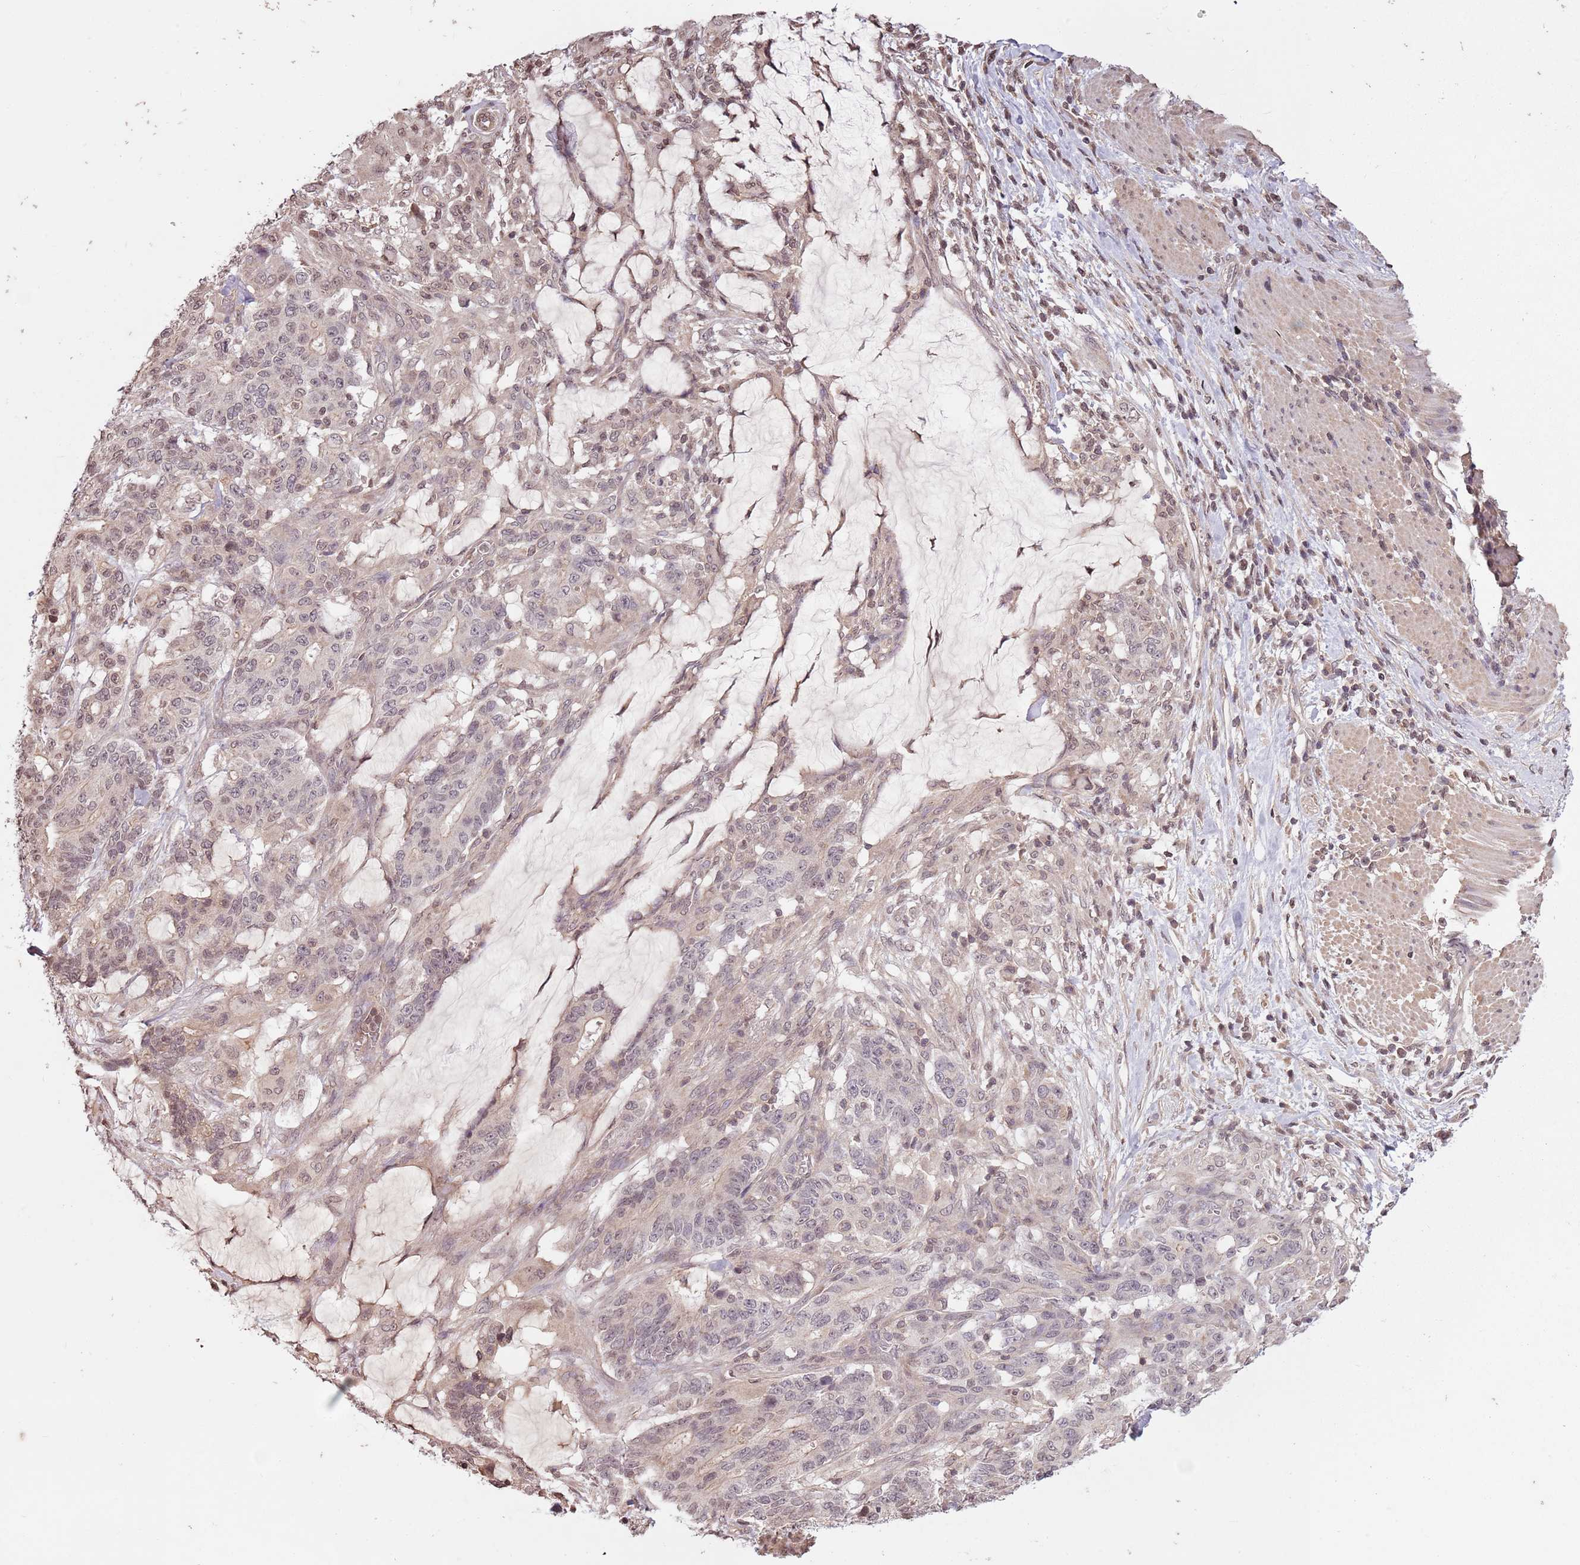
{"staining": {"intensity": "weak", "quantity": "<25%", "location": "cytoplasmic/membranous,nuclear"}, "tissue": "stomach cancer", "cell_type": "Tumor cells", "image_type": "cancer", "snomed": [{"axis": "morphology", "description": "Normal tissue, NOS"}, {"axis": "morphology", "description": "Adenocarcinoma, NOS"}, {"axis": "topography", "description": "Stomach"}], "caption": "The micrograph demonstrates no significant expression in tumor cells of stomach cancer. (DAB immunohistochemistry, high magnification).", "gene": "CAPN9", "patient": {"sex": "female", "age": 64}}